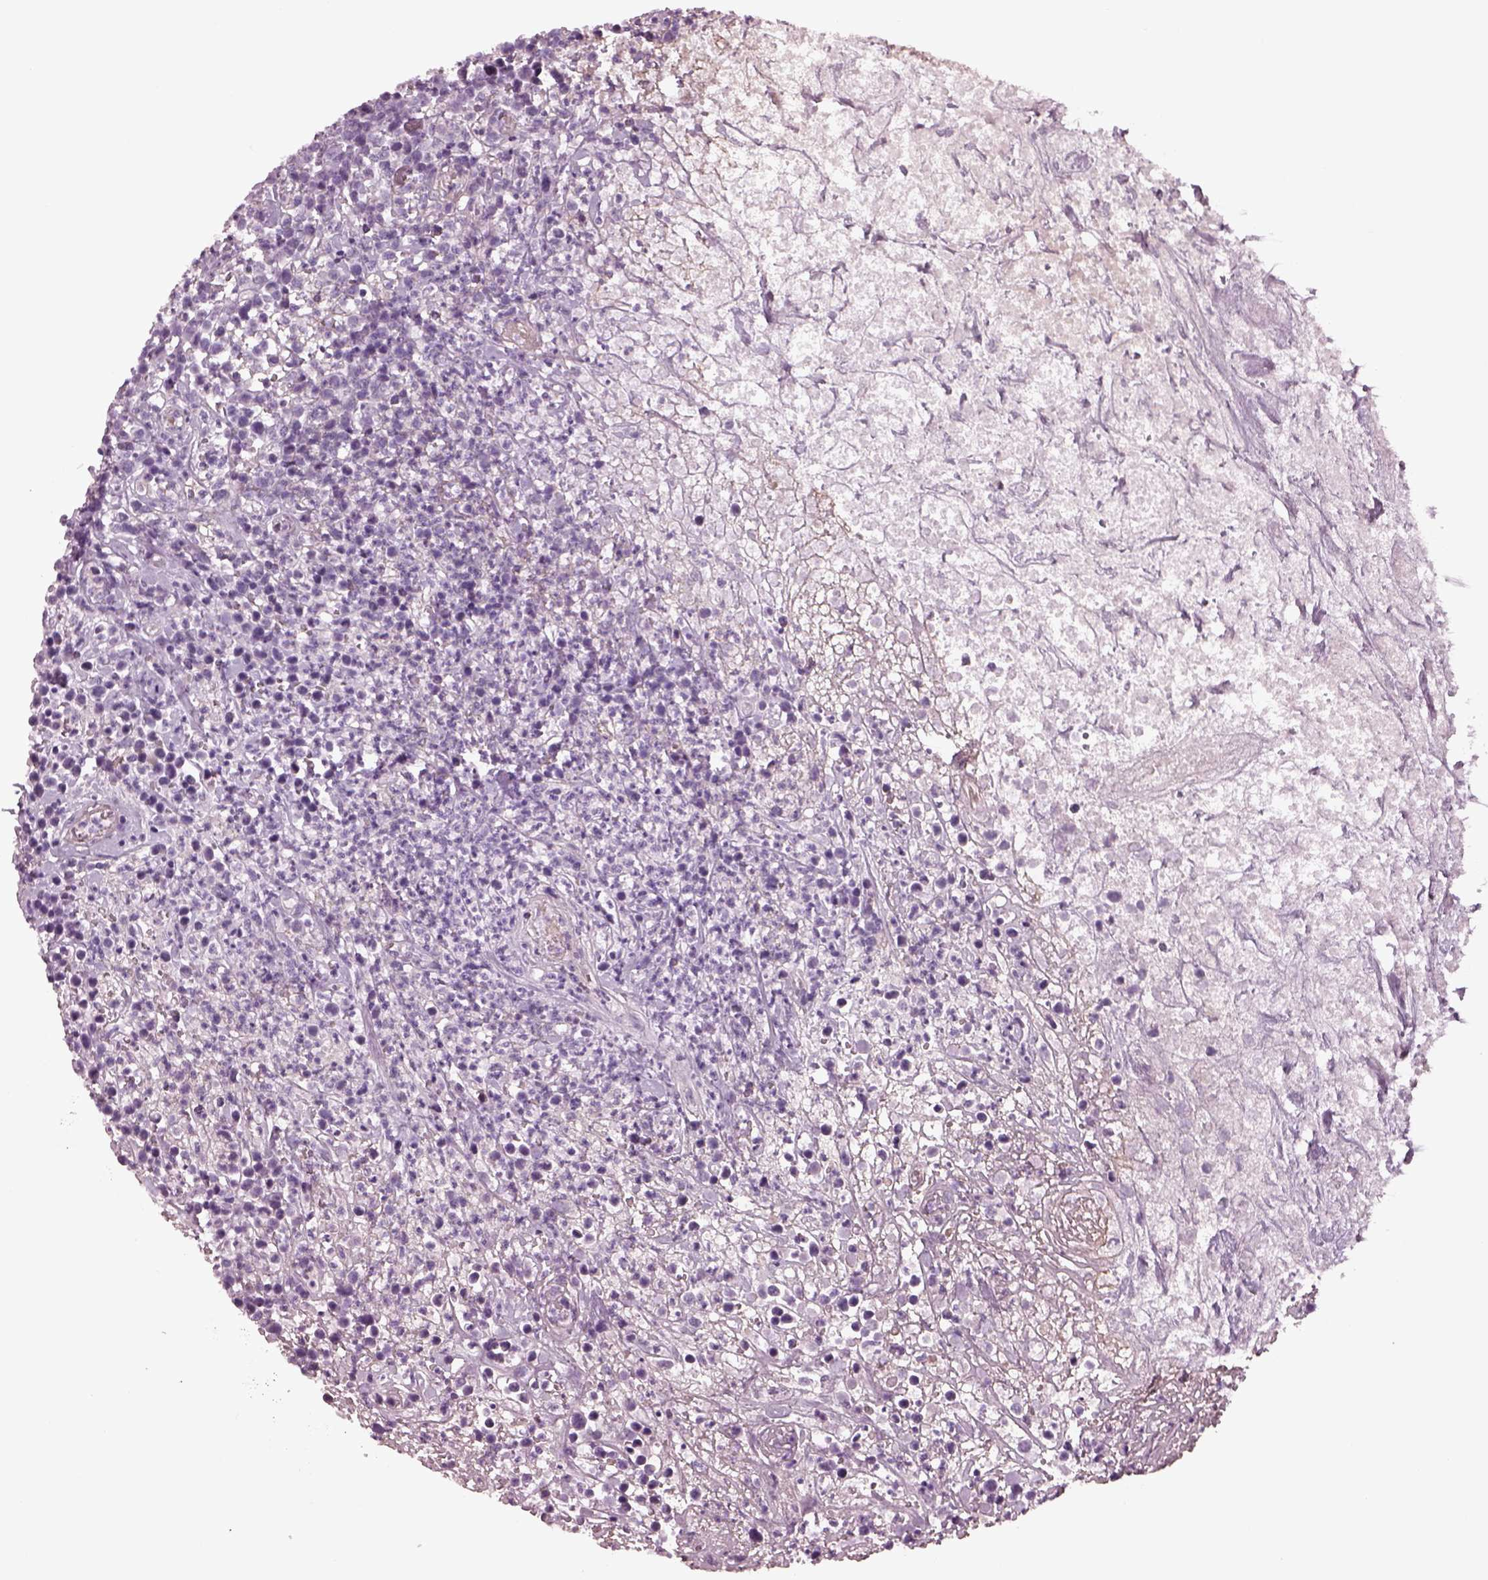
{"staining": {"intensity": "negative", "quantity": "none", "location": "none"}, "tissue": "lymphoma", "cell_type": "Tumor cells", "image_type": "cancer", "snomed": [{"axis": "morphology", "description": "Malignant lymphoma, non-Hodgkin's type, High grade"}, {"axis": "topography", "description": "Soft tissue"}], "caption": "The immunohistochemistry (IHC) image has no significant expression in tumor cells of malignant lymphoma, non-Hodgkin's type (high-grade) tissue. Nuclei are stained in blue.", "gene": "CYLC1", "patient": {"sex": "female", "age": 56}}